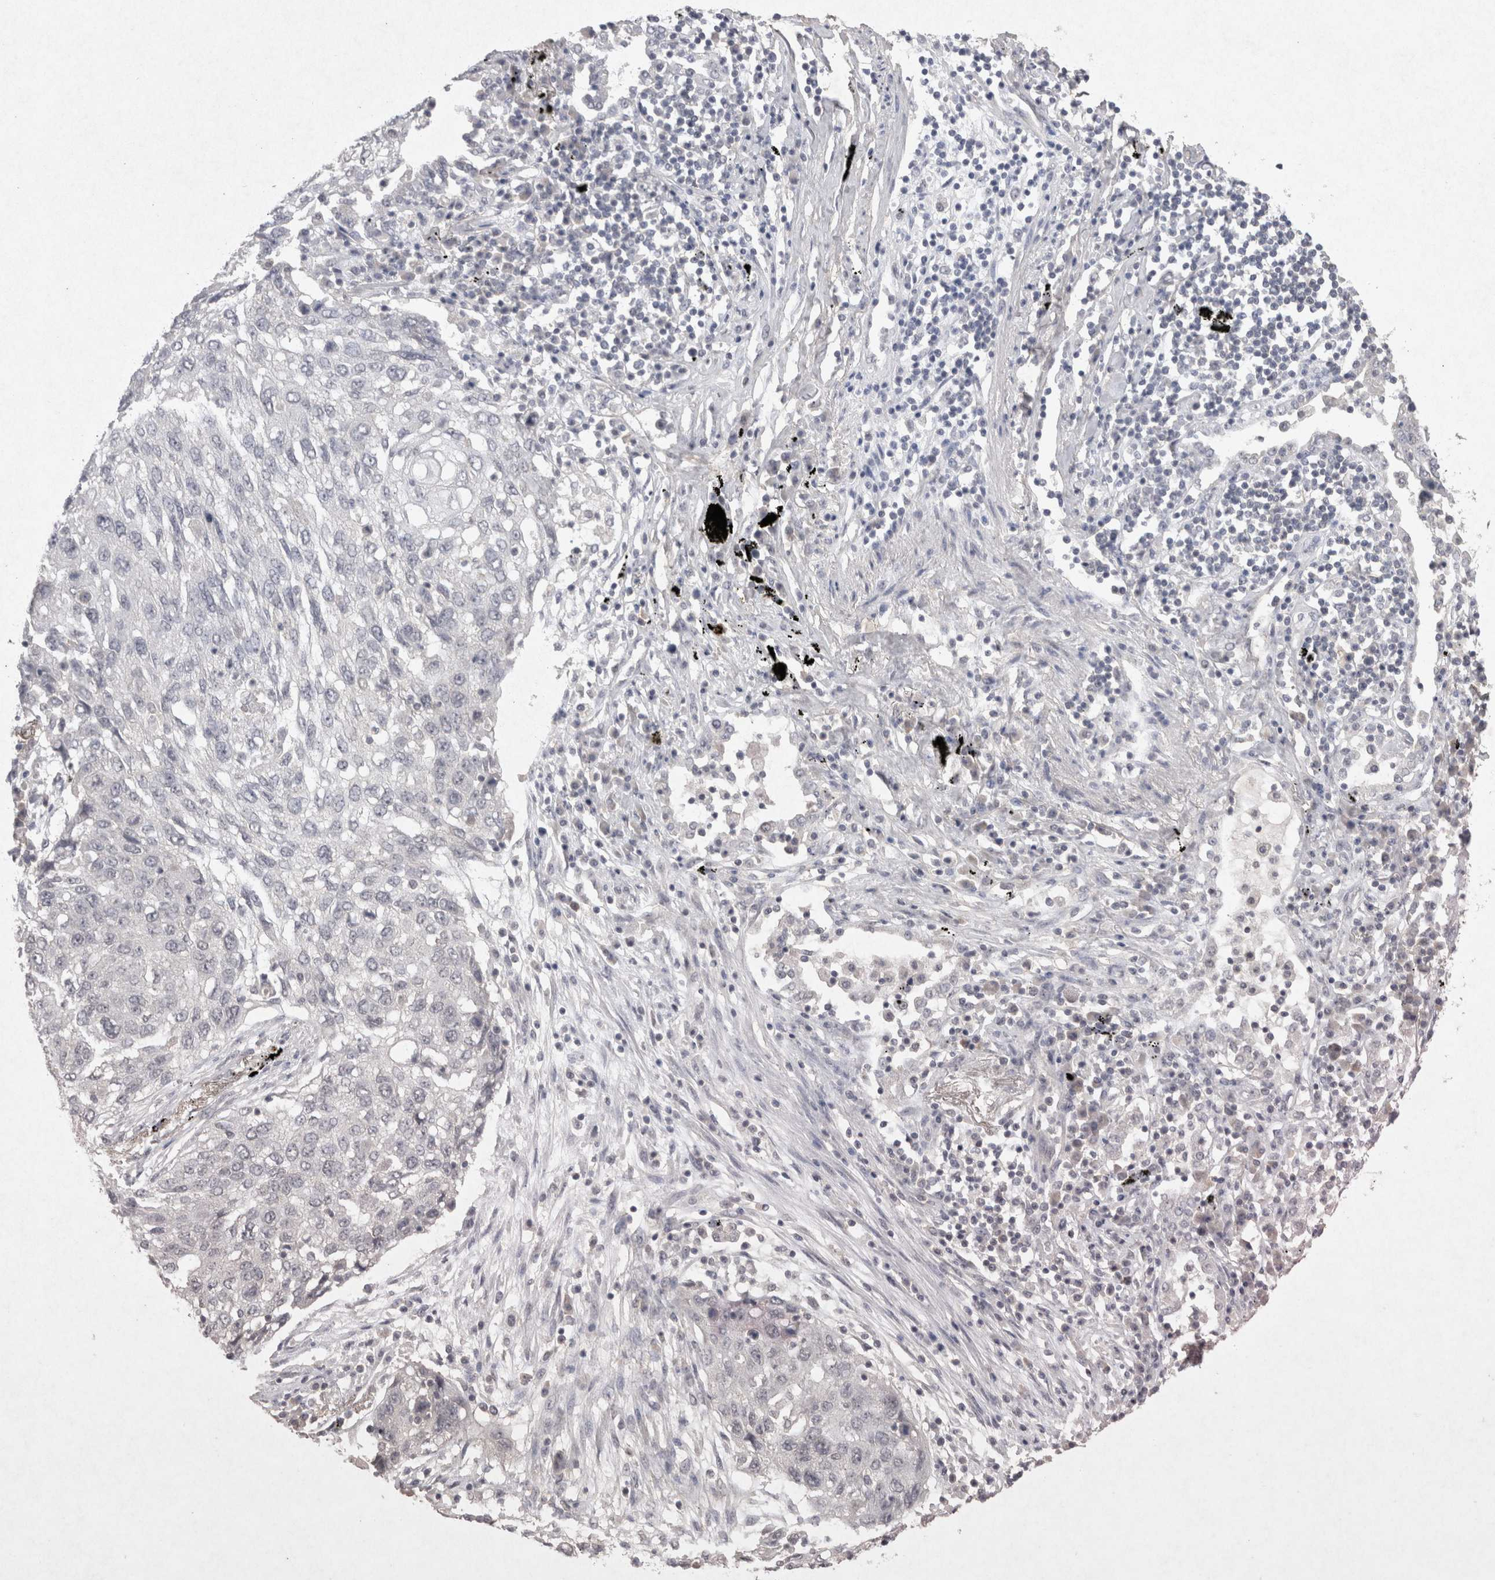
{"staining": {"intensity": "negative", "quantity": "none", "location": "none"}, "tissue": "lung cancer", "cell_type": "Tumor cells", "image_type": "cancer", "snomed": [{"axis": "morphology", "description": "Squamous cell carcinoma, NOS"}, {"axis": "topography", "description": "Lung"}], "caption": "Immunohistochemical staining of human lung cancer shows no significant expression in tumor cells.", "gene": "LYVE1", "patient": {"sex": "female", "age": 63}}